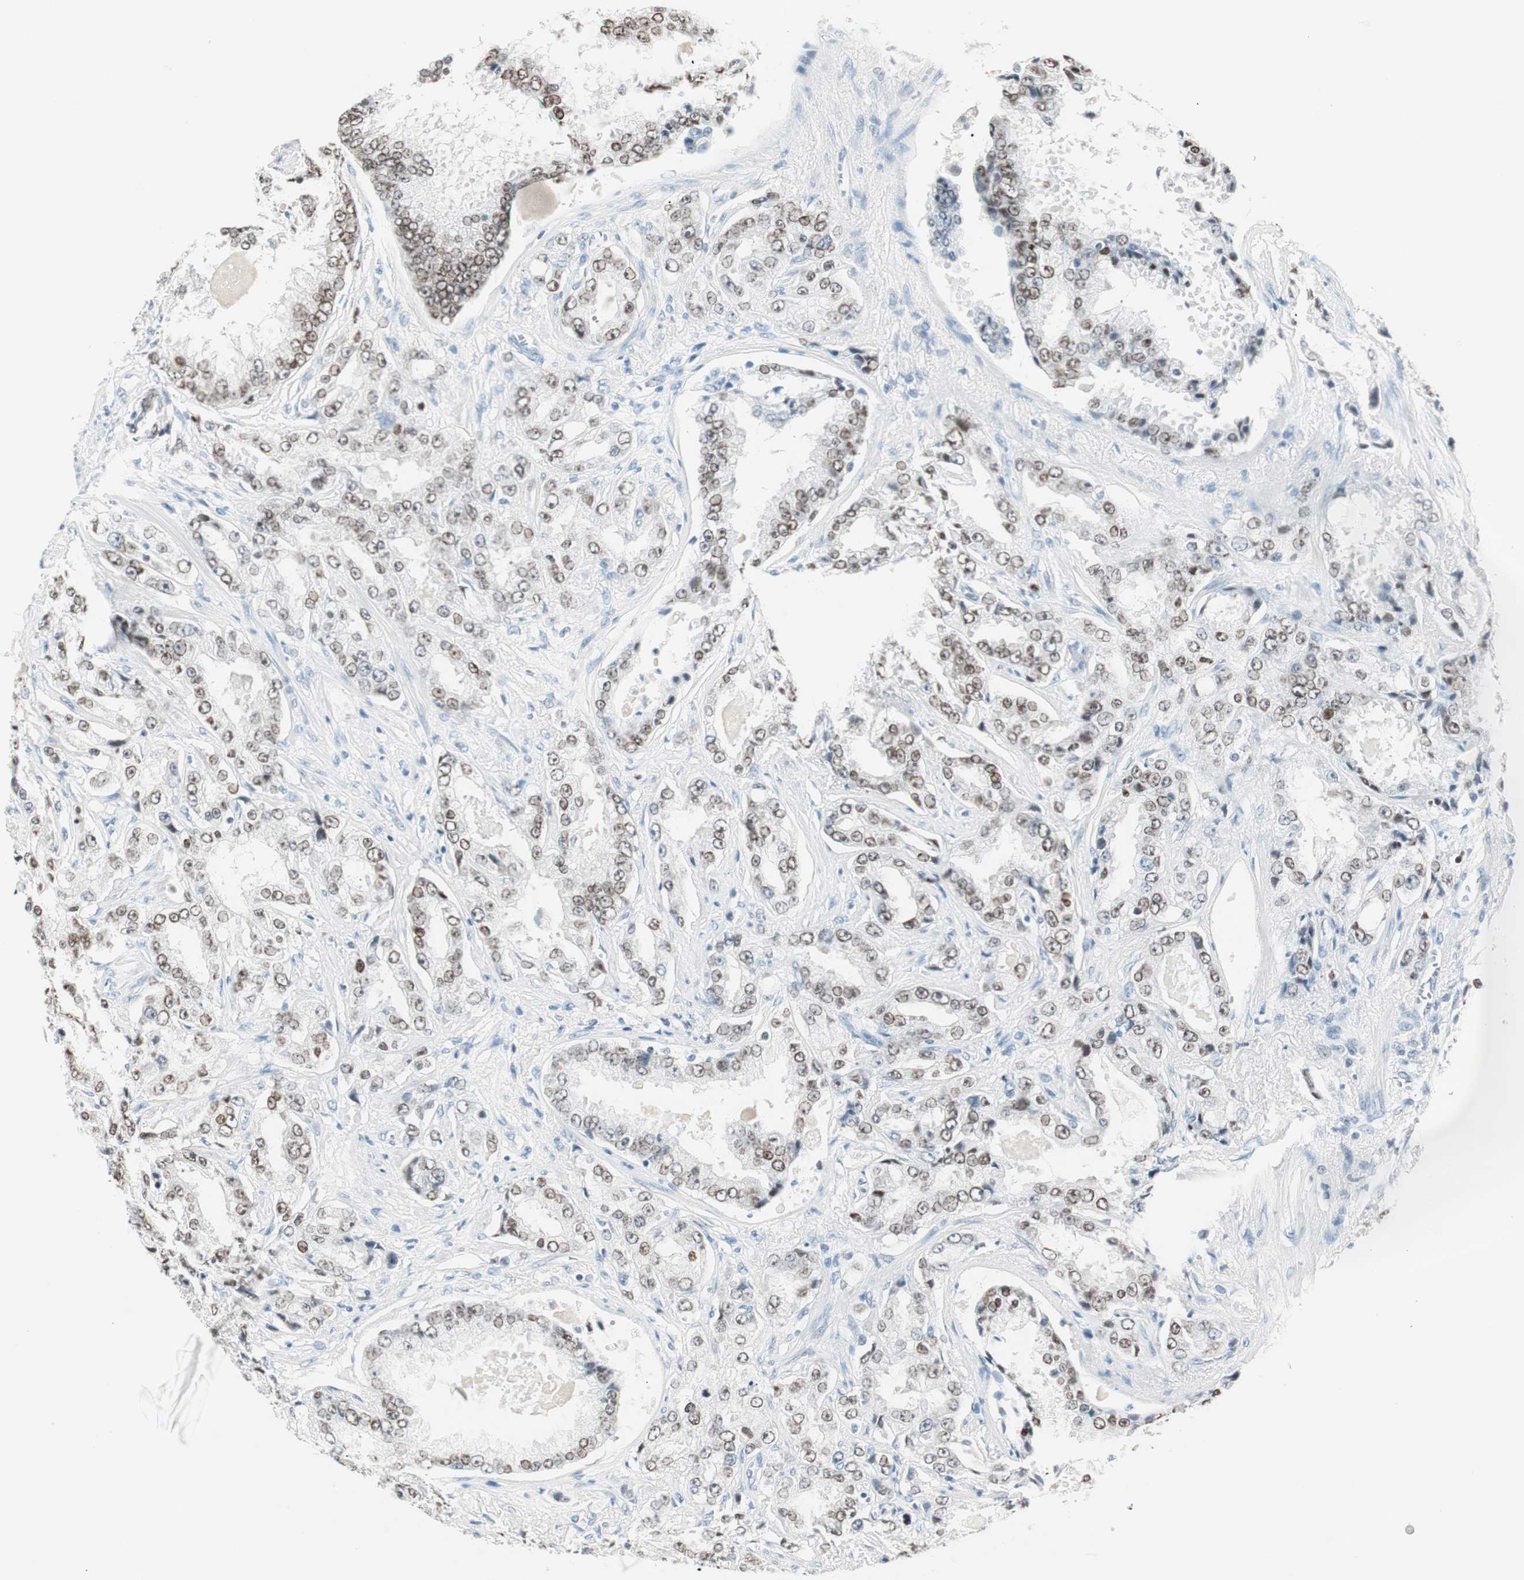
{"staining": {"intensity": "moderate", "quantity": "25%-75%", "location": "nuclear"}, "tissue": "prostate cancer", "cell_type": "Tumor cells", "image_type": "cancer", "snomed": [{"axis": "morphology", "description": "Adenocarcinoma, High grade"}, {"axis": "topography", "description": "Prostate"}], "caption": "About 25%-75% of tumor cells in human prostate cancer show moderate nuclear protein staining as visualized by brown immunohistochemical staining.", "gene": "HOXB13", "patient": {"sex": "male", "age": 73}}